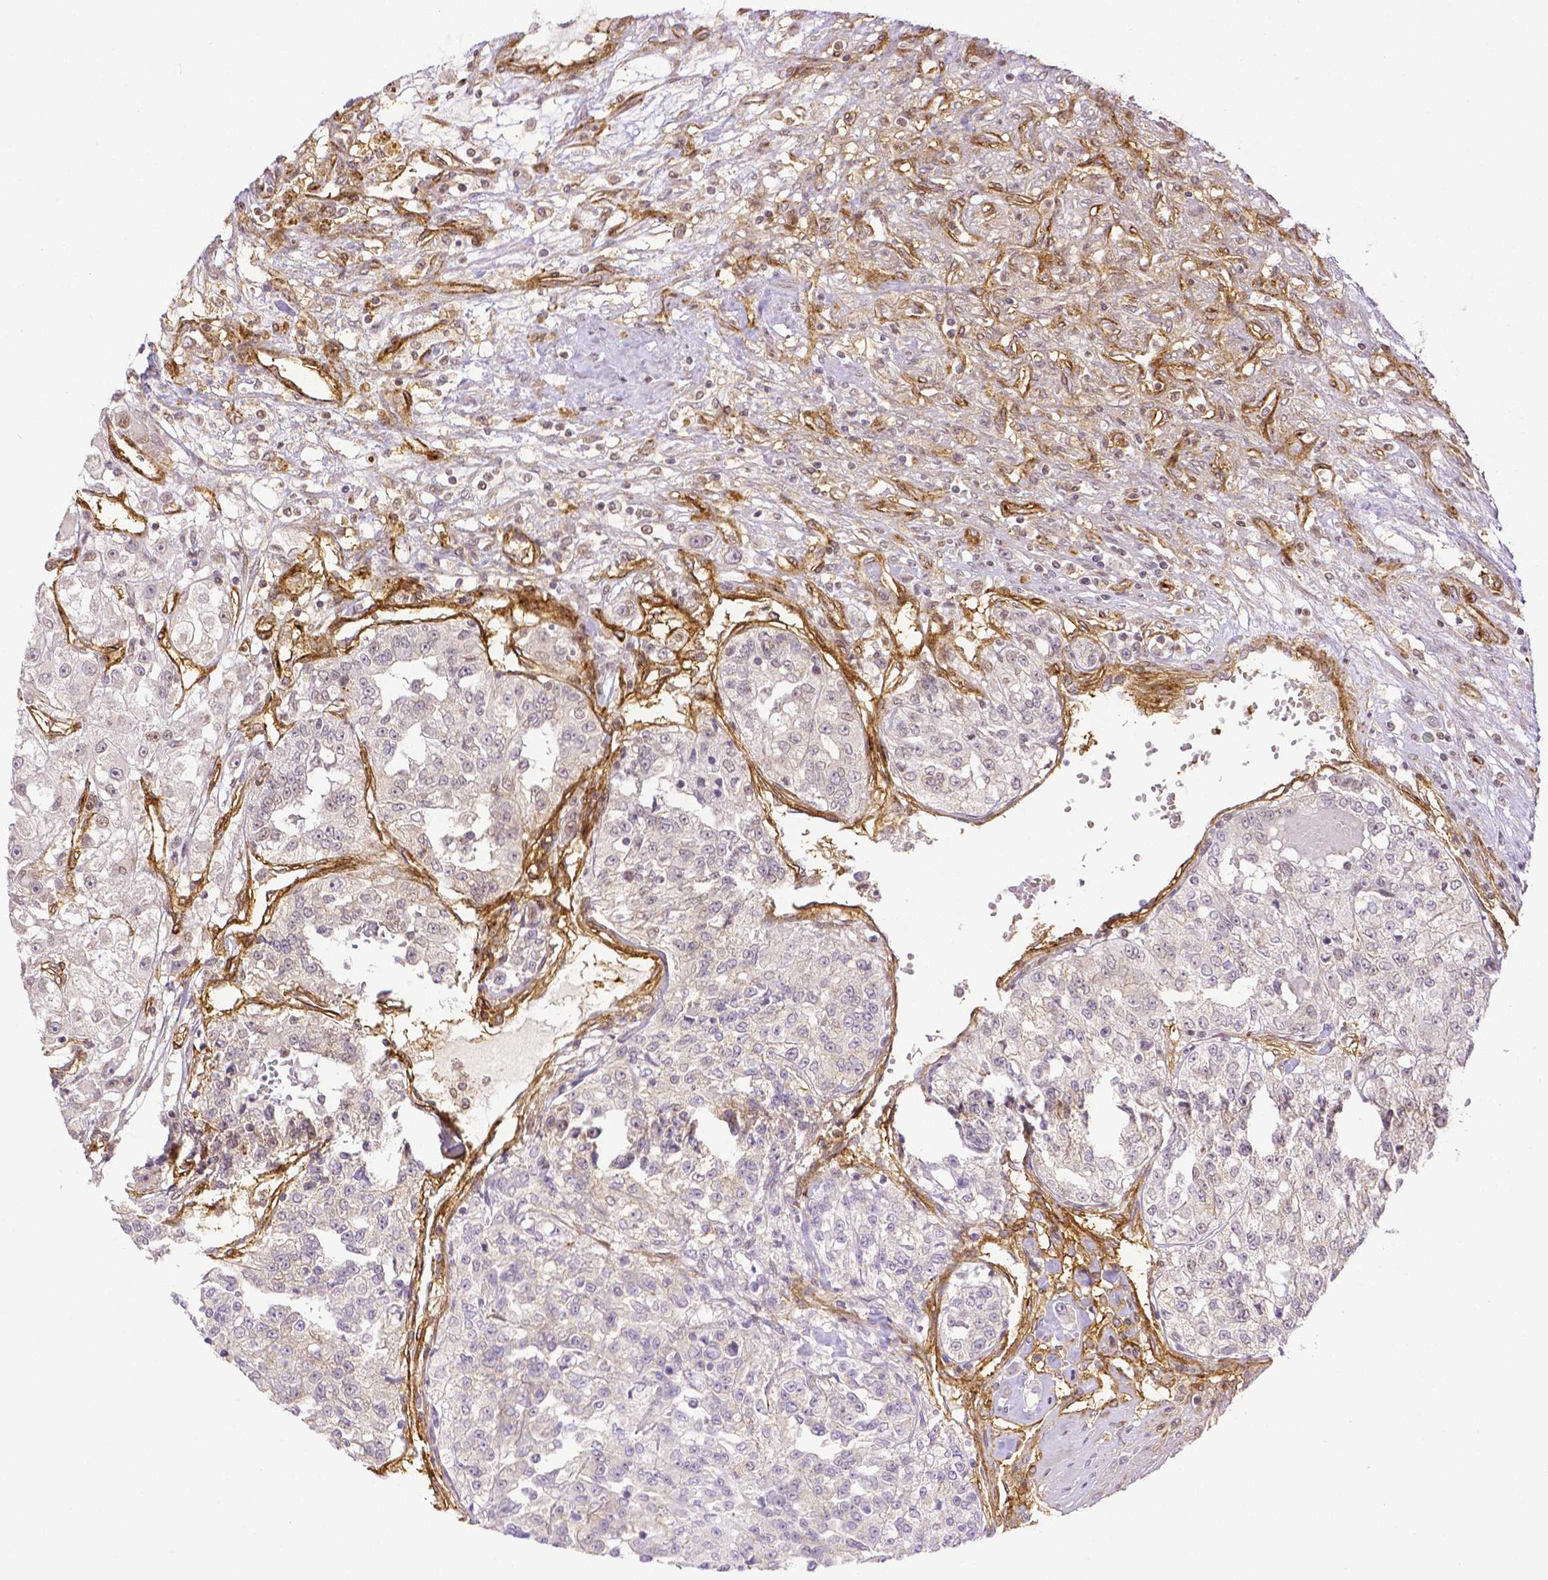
{"staining": {"intensity": "negative", "quantity": "none", "location": "none"}, "tissue": "renal cancer", "cell_type": "Tumor cells", "image_type": "cancer", "snomed": [{"axis": "morphology", "description": "Adenocarcinoma, NOS"}, {"axis": "topography", "description": "Kidney"}], "caption": "Immunohistochemistry (IHC) image of neoplastic tissue: human adenocarcinoma (renal) stained with DAB (3,3'-diaminobenzidine) demonstrates no significant protein positivity in tumor cells.", "gene": "THY1", "patient": {"sex": "female", "age": 63}}